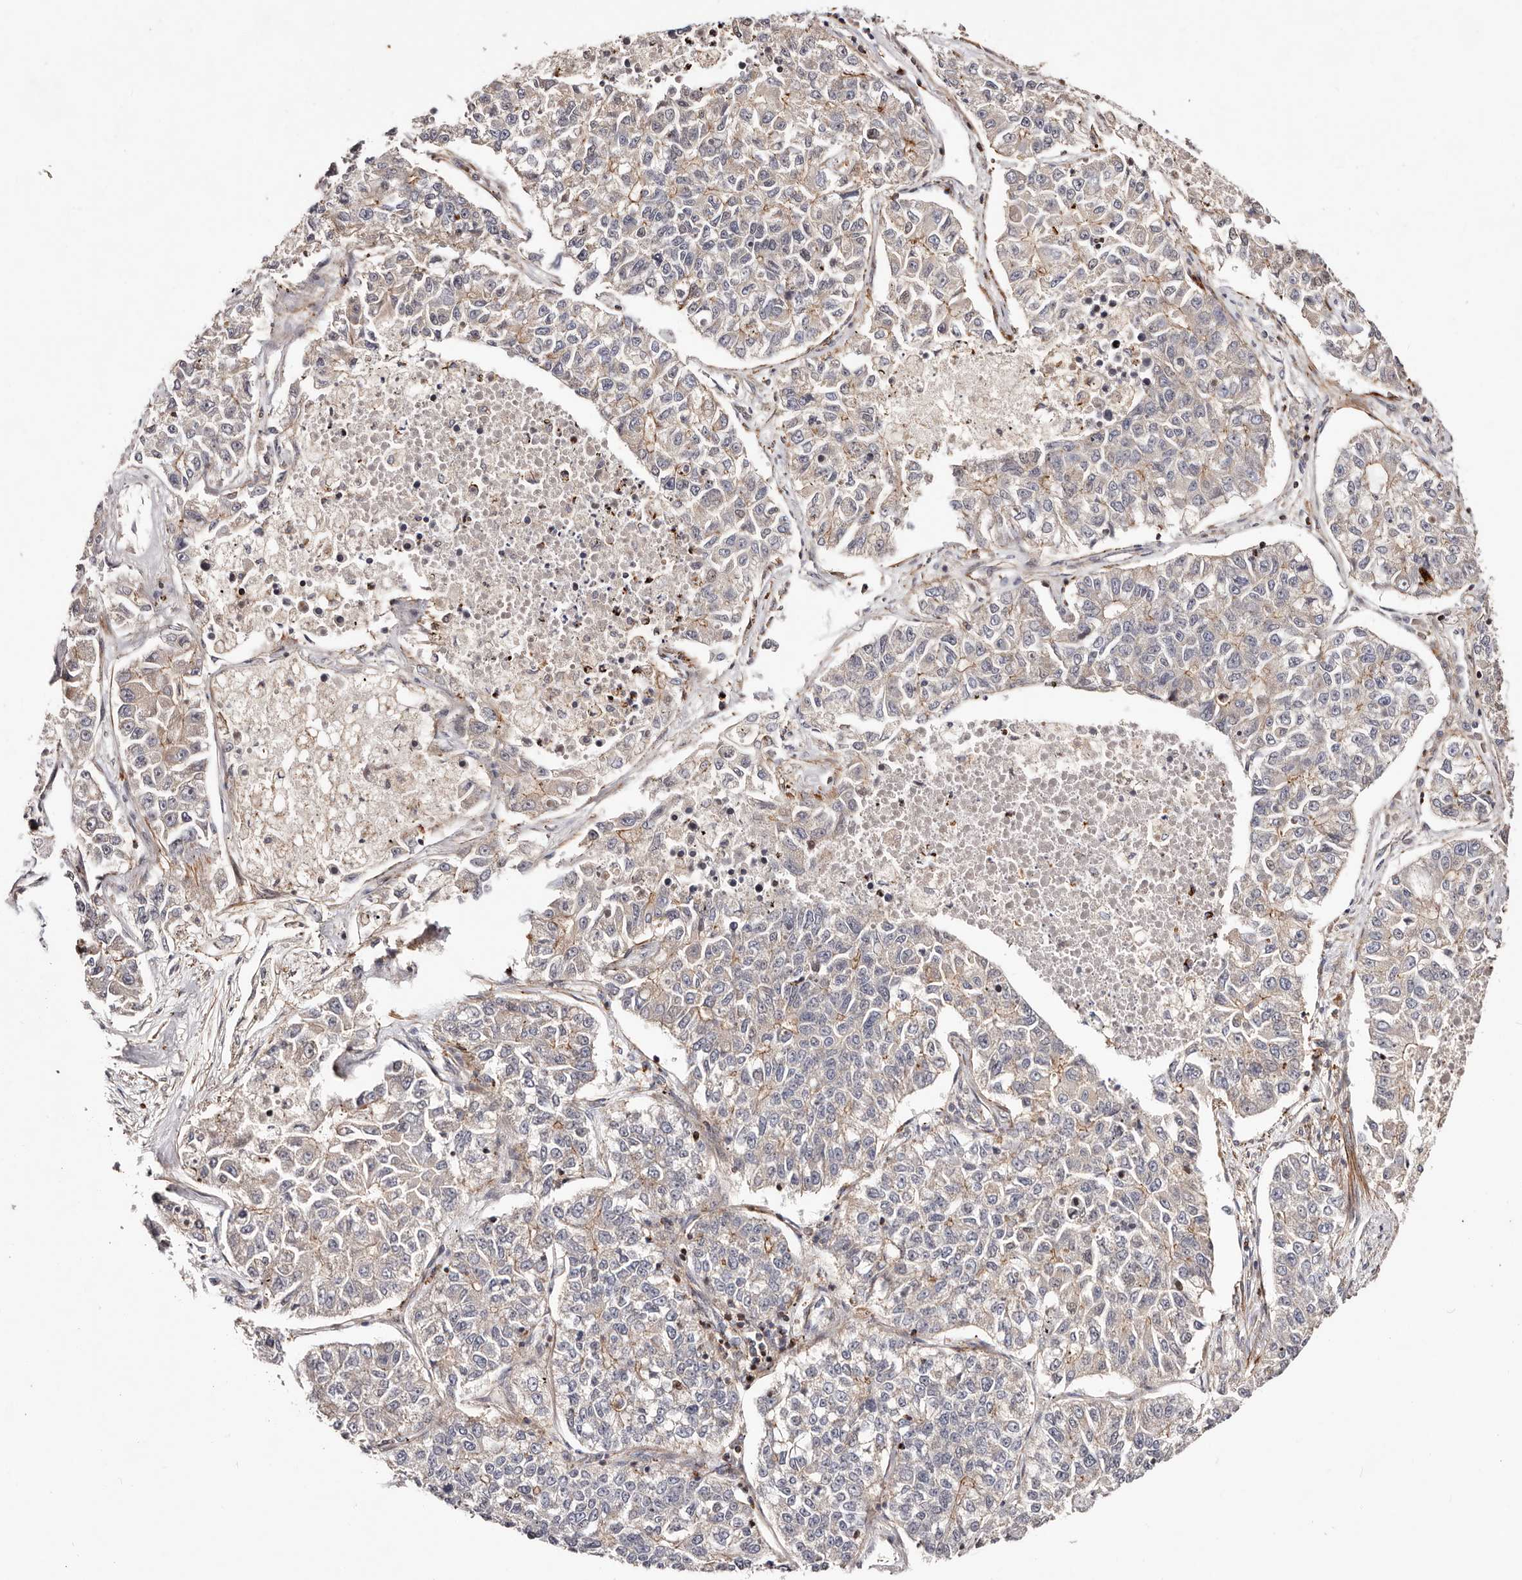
{"staining": {"intensity": "moderate", "quantity": "<25%", "location": "cytoplasmic/membranous"}, "tissue": "lung cancer", "cell_type": "Tumor cells", "image_type": "cancer", "snomed": [{"axis": "morphology", "description": "Adenocarcinoma, NOS"}, {"axis": "topography", "description": "Lung"}], "caption": "A brown stain shows moderate cytoplasmic/membranous staining of a protein in adenocarcinoma (lung) tumor cells. Nuclei are stained in blue.", "gene": "PTPN22", "patient": {"sex": "male", "age": 49}}